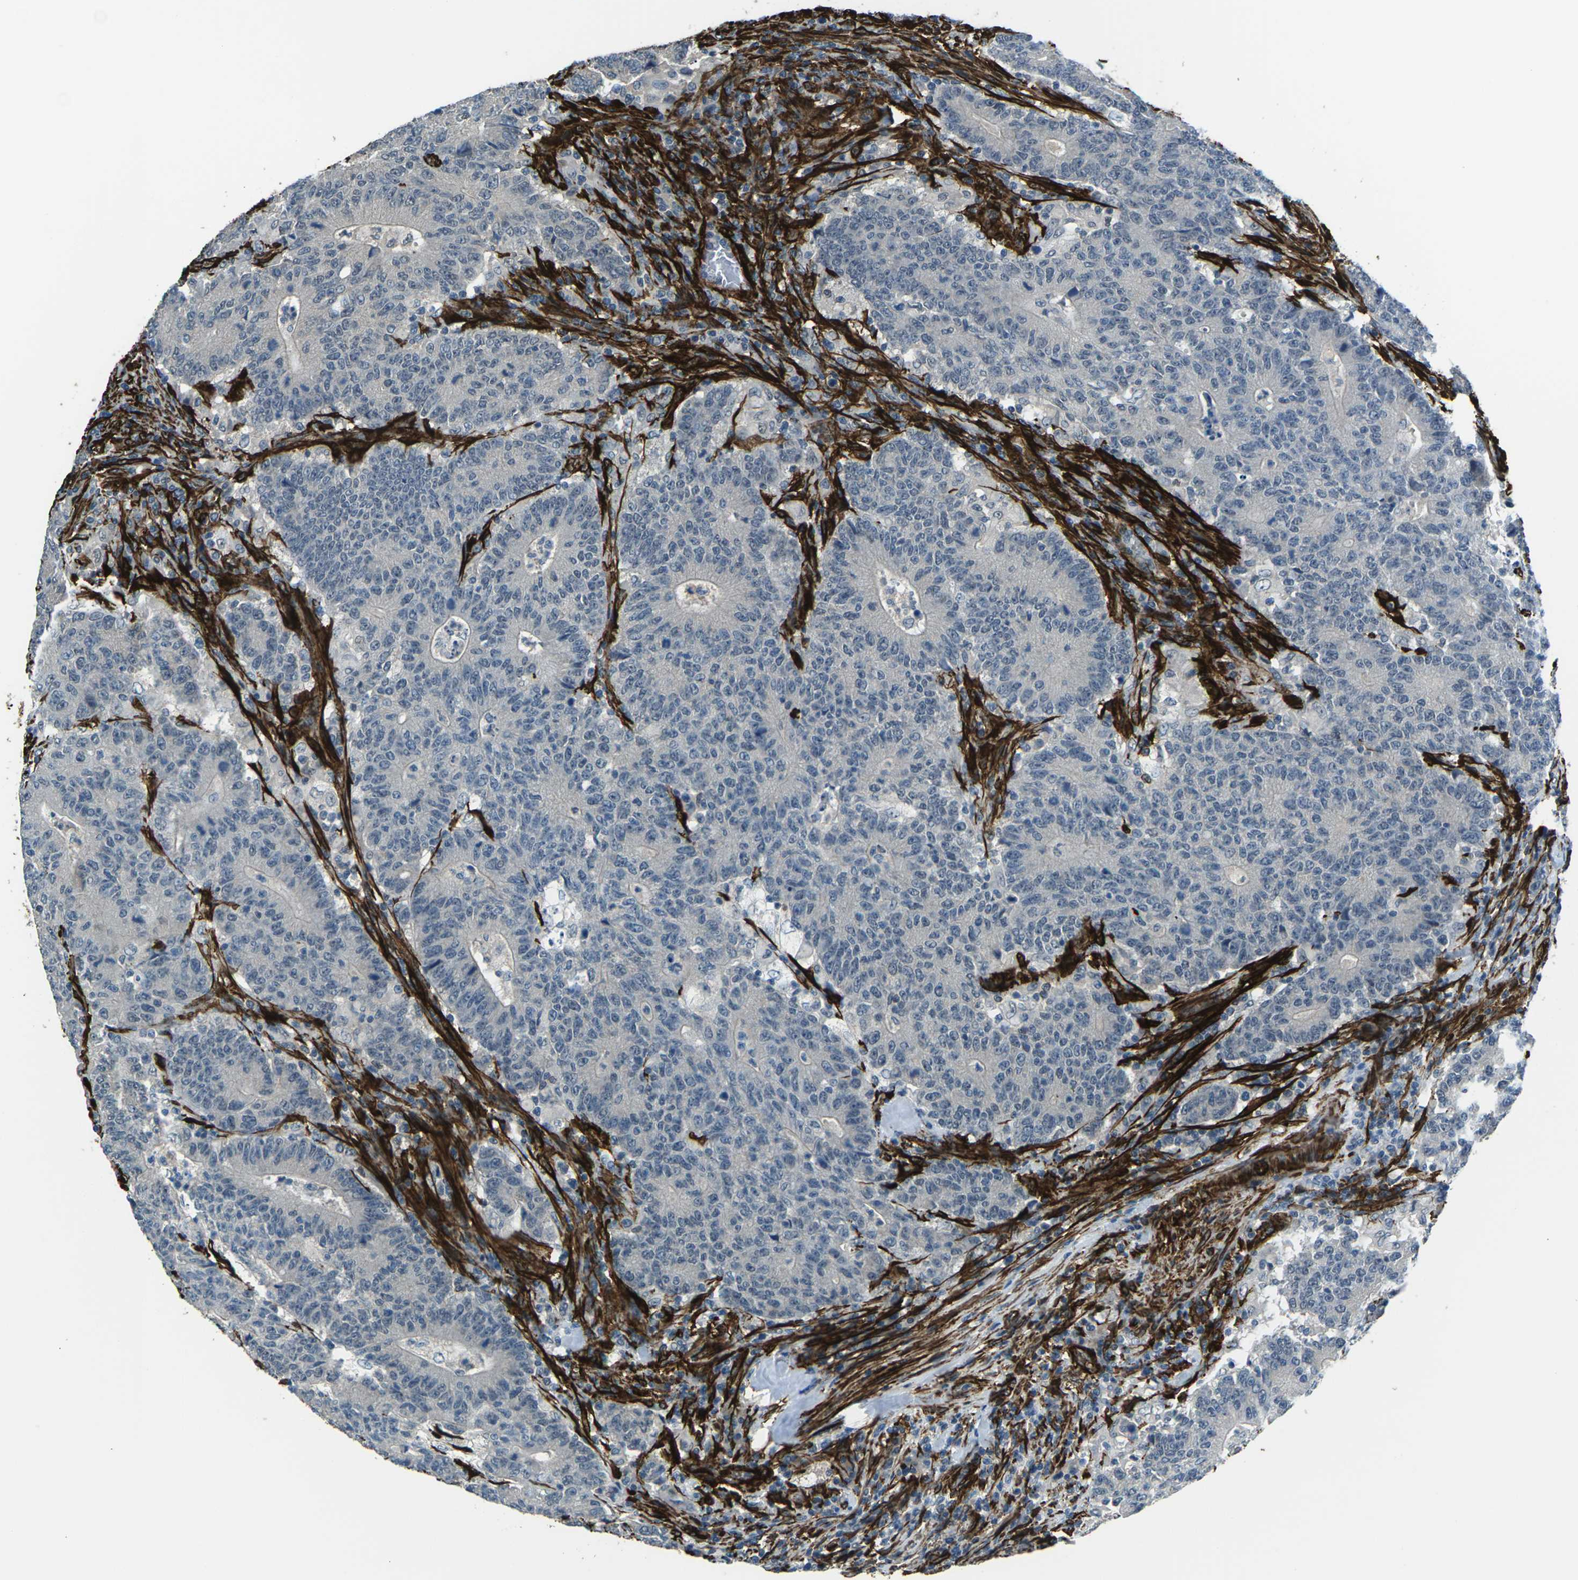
{"staining": {"intensity": "negative", "quantity": "none", "location": "none"}, "tissue": "colorectal cancer", "cell_type": "Tumor cells", "image_type": "cancer", "snomed": [{"axis": "morphology", "description": "Normal tissue, NOS"}, {"axis": "morphology", "description": "Adenocarcinoma, NOS"}, {"axis": "topography", "description": "Colon"}], "caption": "There is no significant positivity in tumor cells of colorectal cancer (adenocarcinoma).", "gene": "GRAMD1C", "patient": {"sex": "female", "age": 75}}